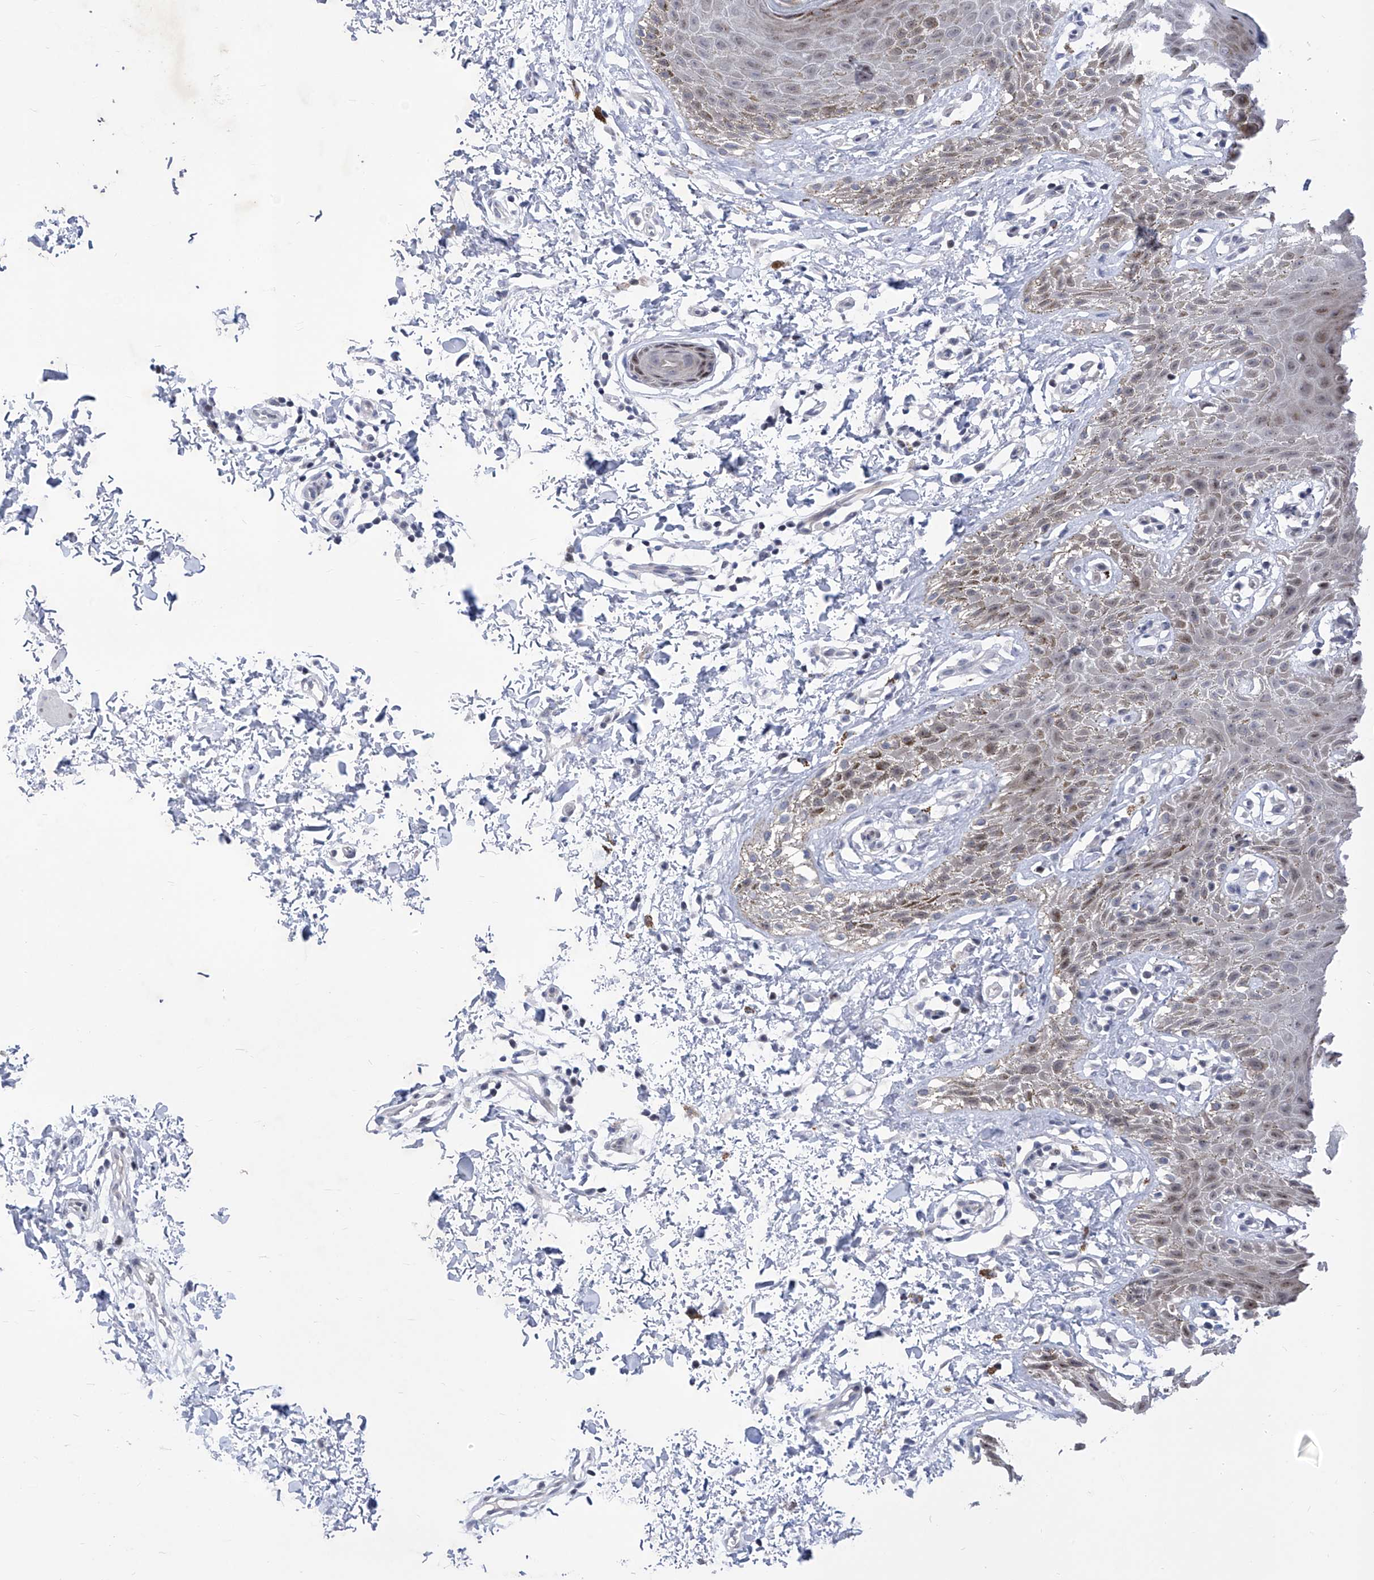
{"staining": {"intensity": "moderate", "quantity": "<25%", "location": "cytoplasmic/membranous,nuclear"}, "tissue": "skin", "cell_type": "Epidermal cells", "image_type": "normal", "snomed": [{"axis": "morphology", "description": "Normal tissue, NOS"}, {"axis": "topography", "description": "Anal"}], "caption": "IHC (DAB) staining of benign human skin reveals moderate cytoplasmic/membranous,nuclear protein expression in approximately <25% of epidermal cells.", "gene": "NUFIP1", "patient": {"sex": "male", "age": 44}}